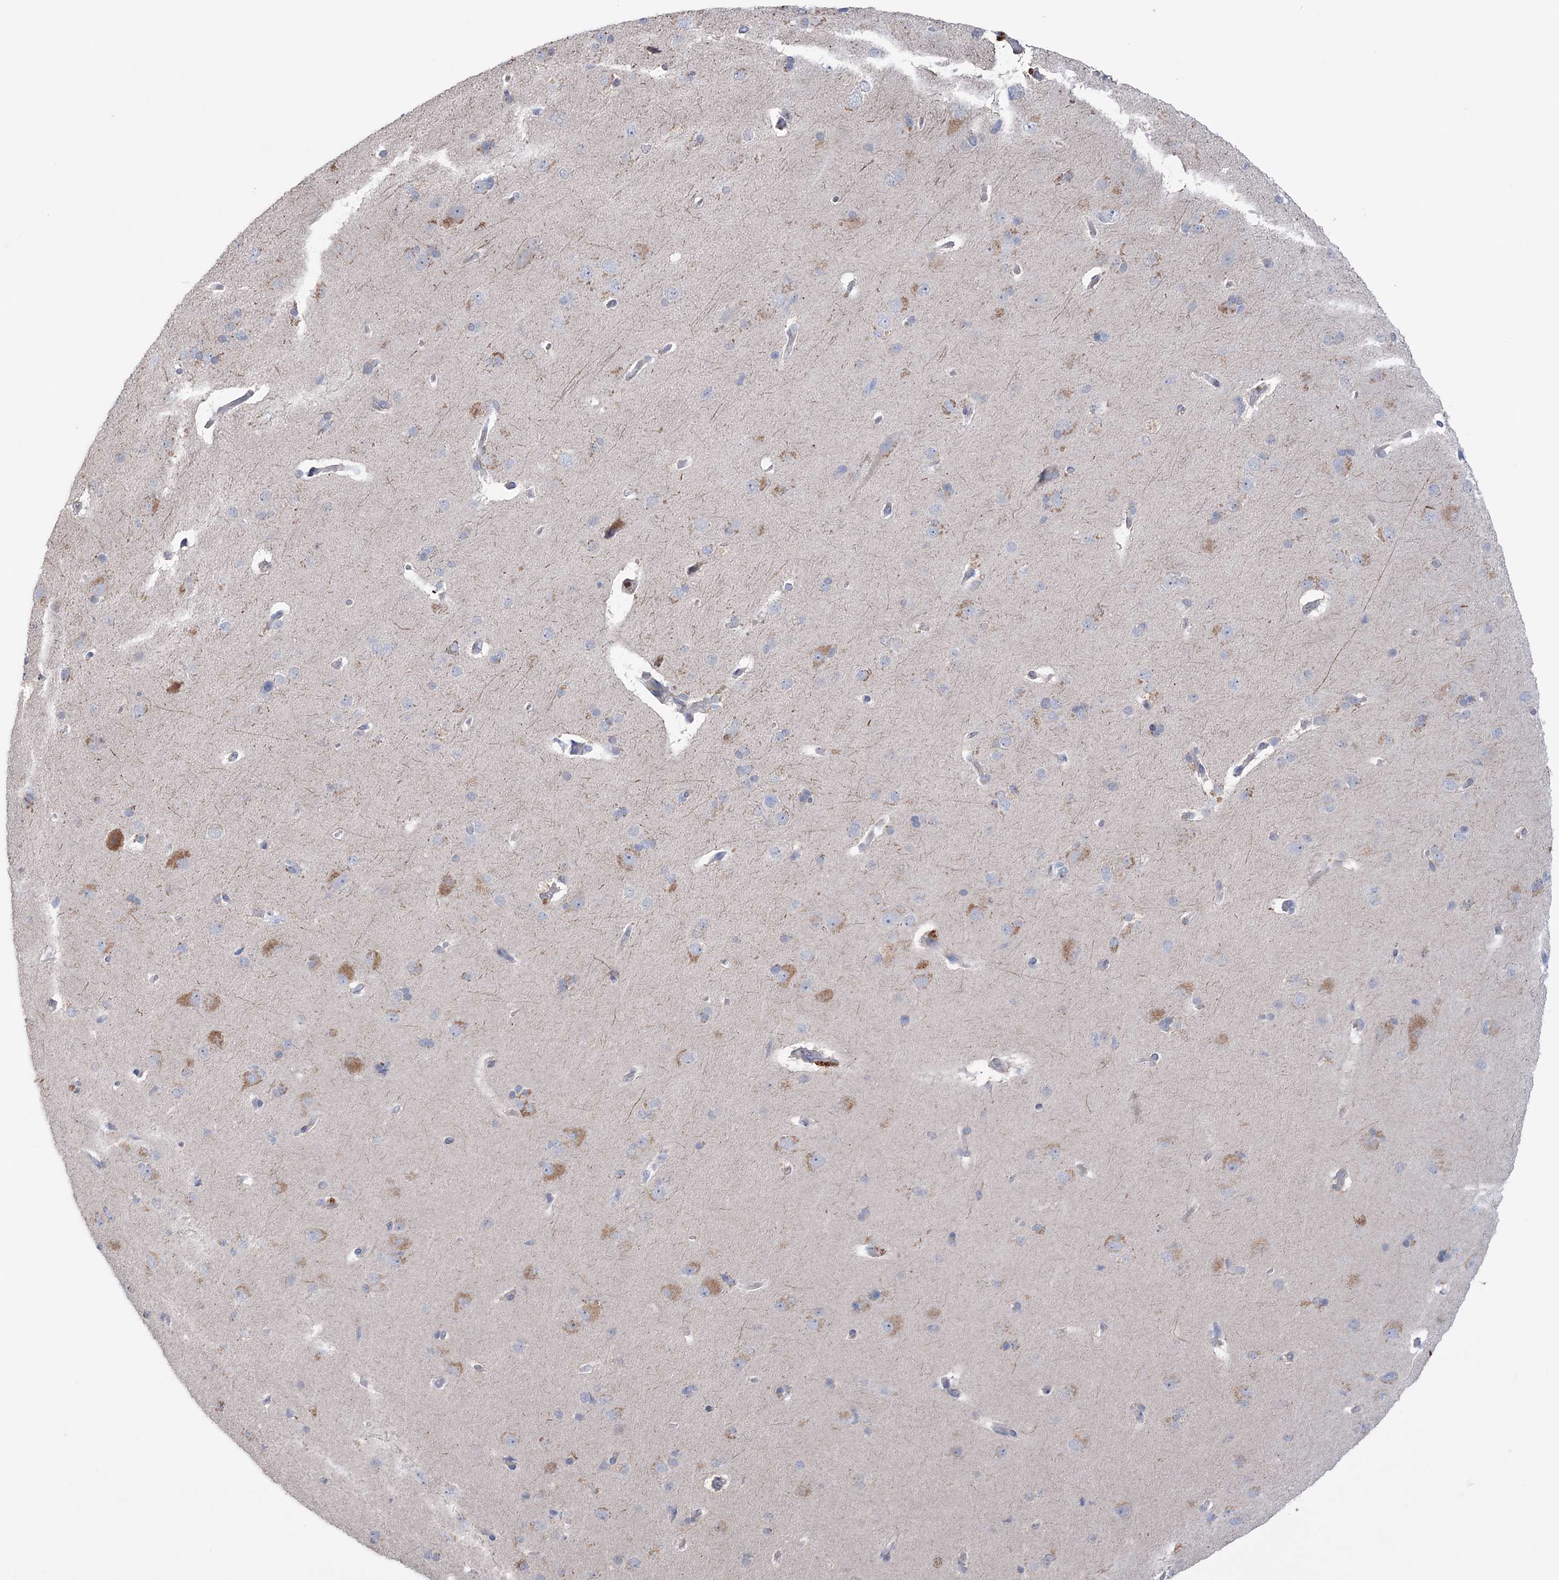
{"staining": {"intensity": "negative", "quantity": "none", "location": "none"}, "tissue": "cerebral cortex", "cell_type": "Endothelial cells", "image_type": "normal", "snomed": [{"axis": "morphology", "description": "Normal tissue, NOS"}, {"axis": "topography", "description": "Cerebral cortex"}], "caption": "This is an immunohistochemistry photomicrograph of normal cerebral cortex. There is no positivity in endothelial cells.", "gene": "MTCH2", "patient": {"sex": "male", "age": 62}}